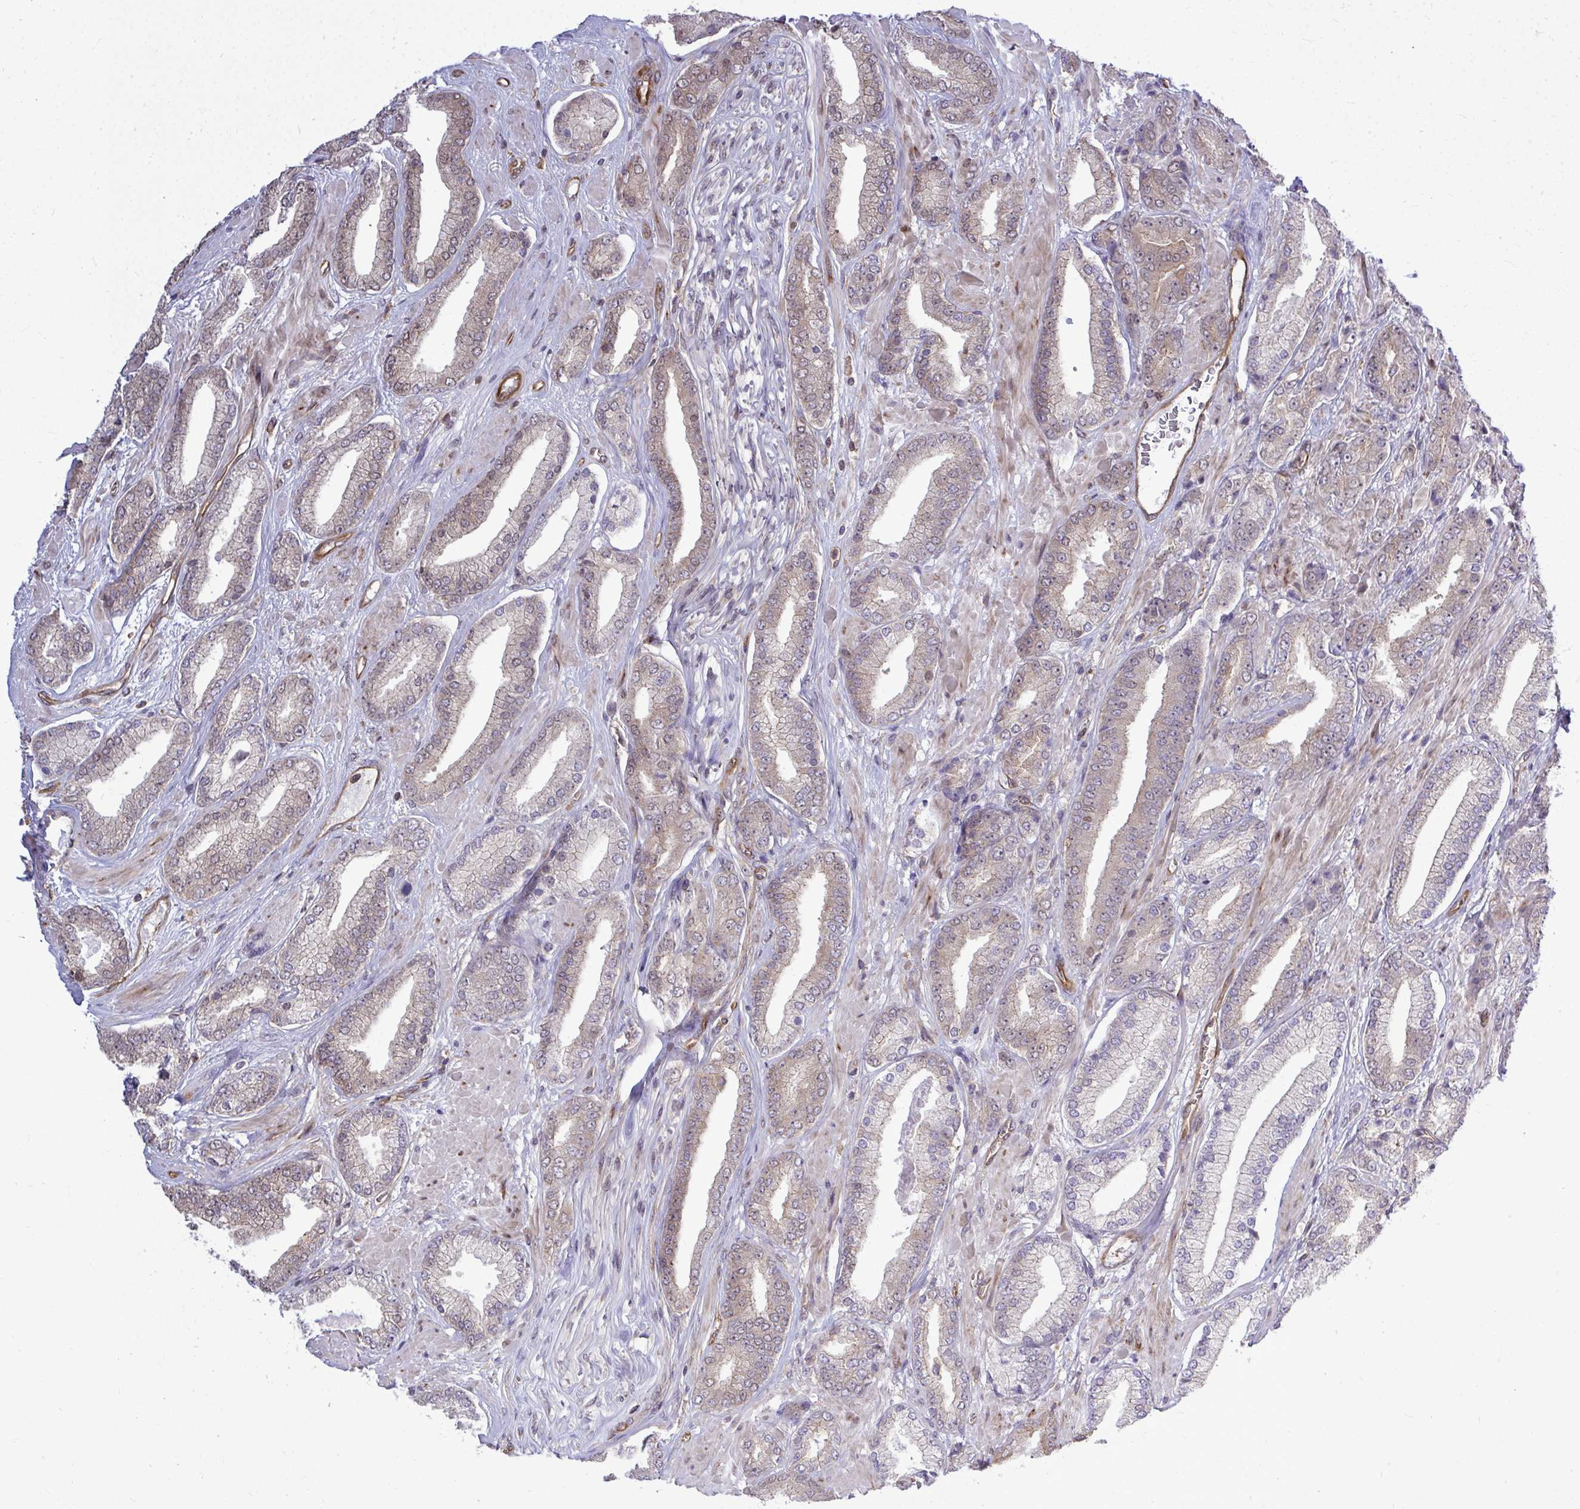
{"staining": {"intensity": "weak", "quantity": "25%-75%", "location": "cytoplasmic/membranous"}, "tissue": "prostate cancer", "cell_type": "Tumor cells", "image_type": "cancer", "snomed": [{"axis": "morphology", "description": "Adenocarcinoma, High grade"}, {"axis": "topography", "description": "Prostate"}], "caption": "Protein staining demonstrates weak cytoplasmic/membranous expression in about 25%-75% of tumor cells in prostate cancer.", "gene": "FUT10", "patient": {"sex": "male", "age": 56}}